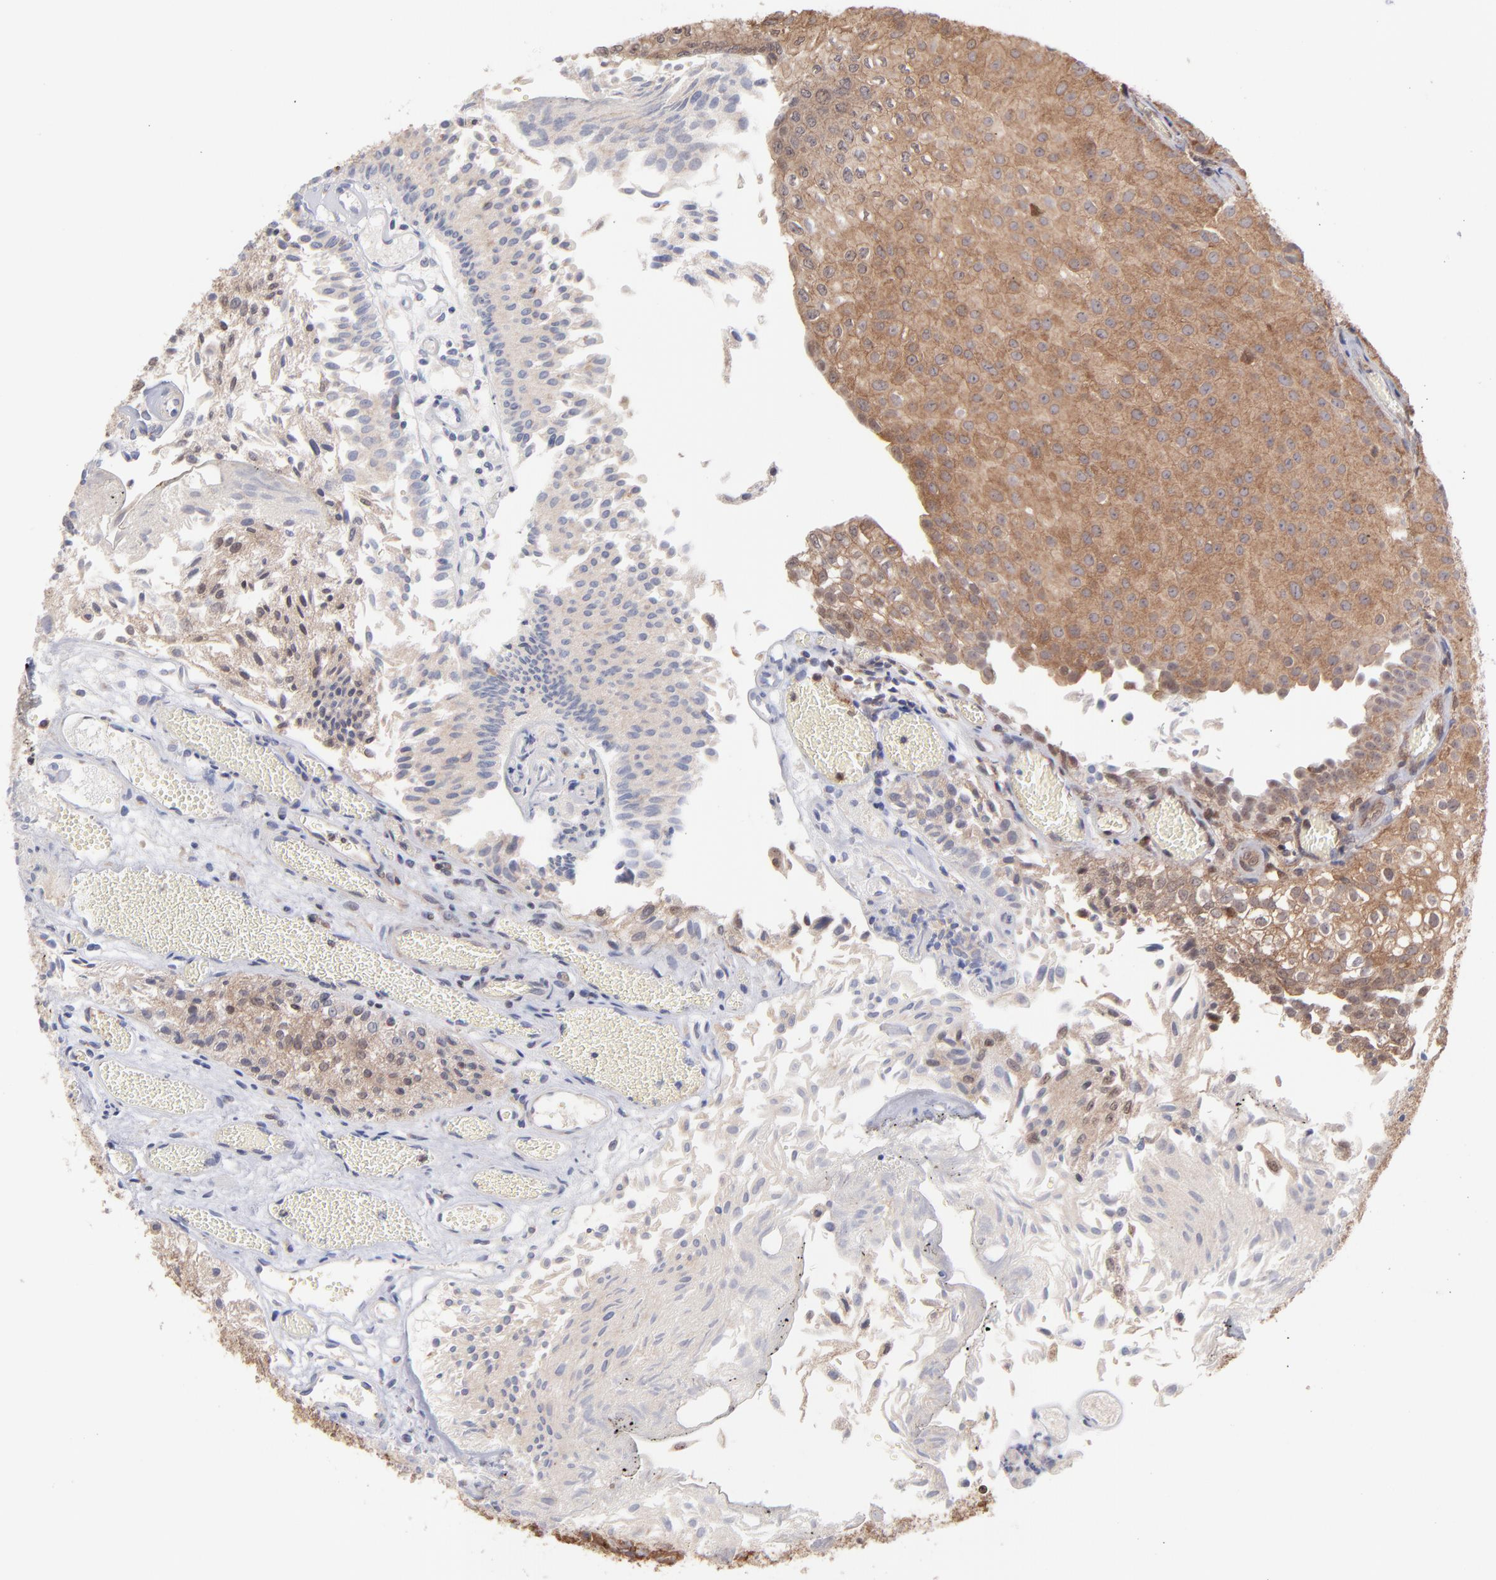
{"staining": {"intensity": "moderate", "quantity": "25%-75%", "location": "cytoplasmic/membranous"}, "tissue": "urothelial cancer", "cell_type": "Tumor cells", "image_type": "cancer", "snomed": [{"axis": "morphology", "description": "Urothelial carcinoma, Low grade"}, {"axis": "topography", "description": "Urinary bladder"}], "caption": "Low-grade urothelial carcinoma stained with a brown dye displays moderate cytoplasmic/membranous positive staining in approximately 25%-75% of tumor cells.", "gene": "MAPRE1", "patient": {"sex": "male", "age": 86}}